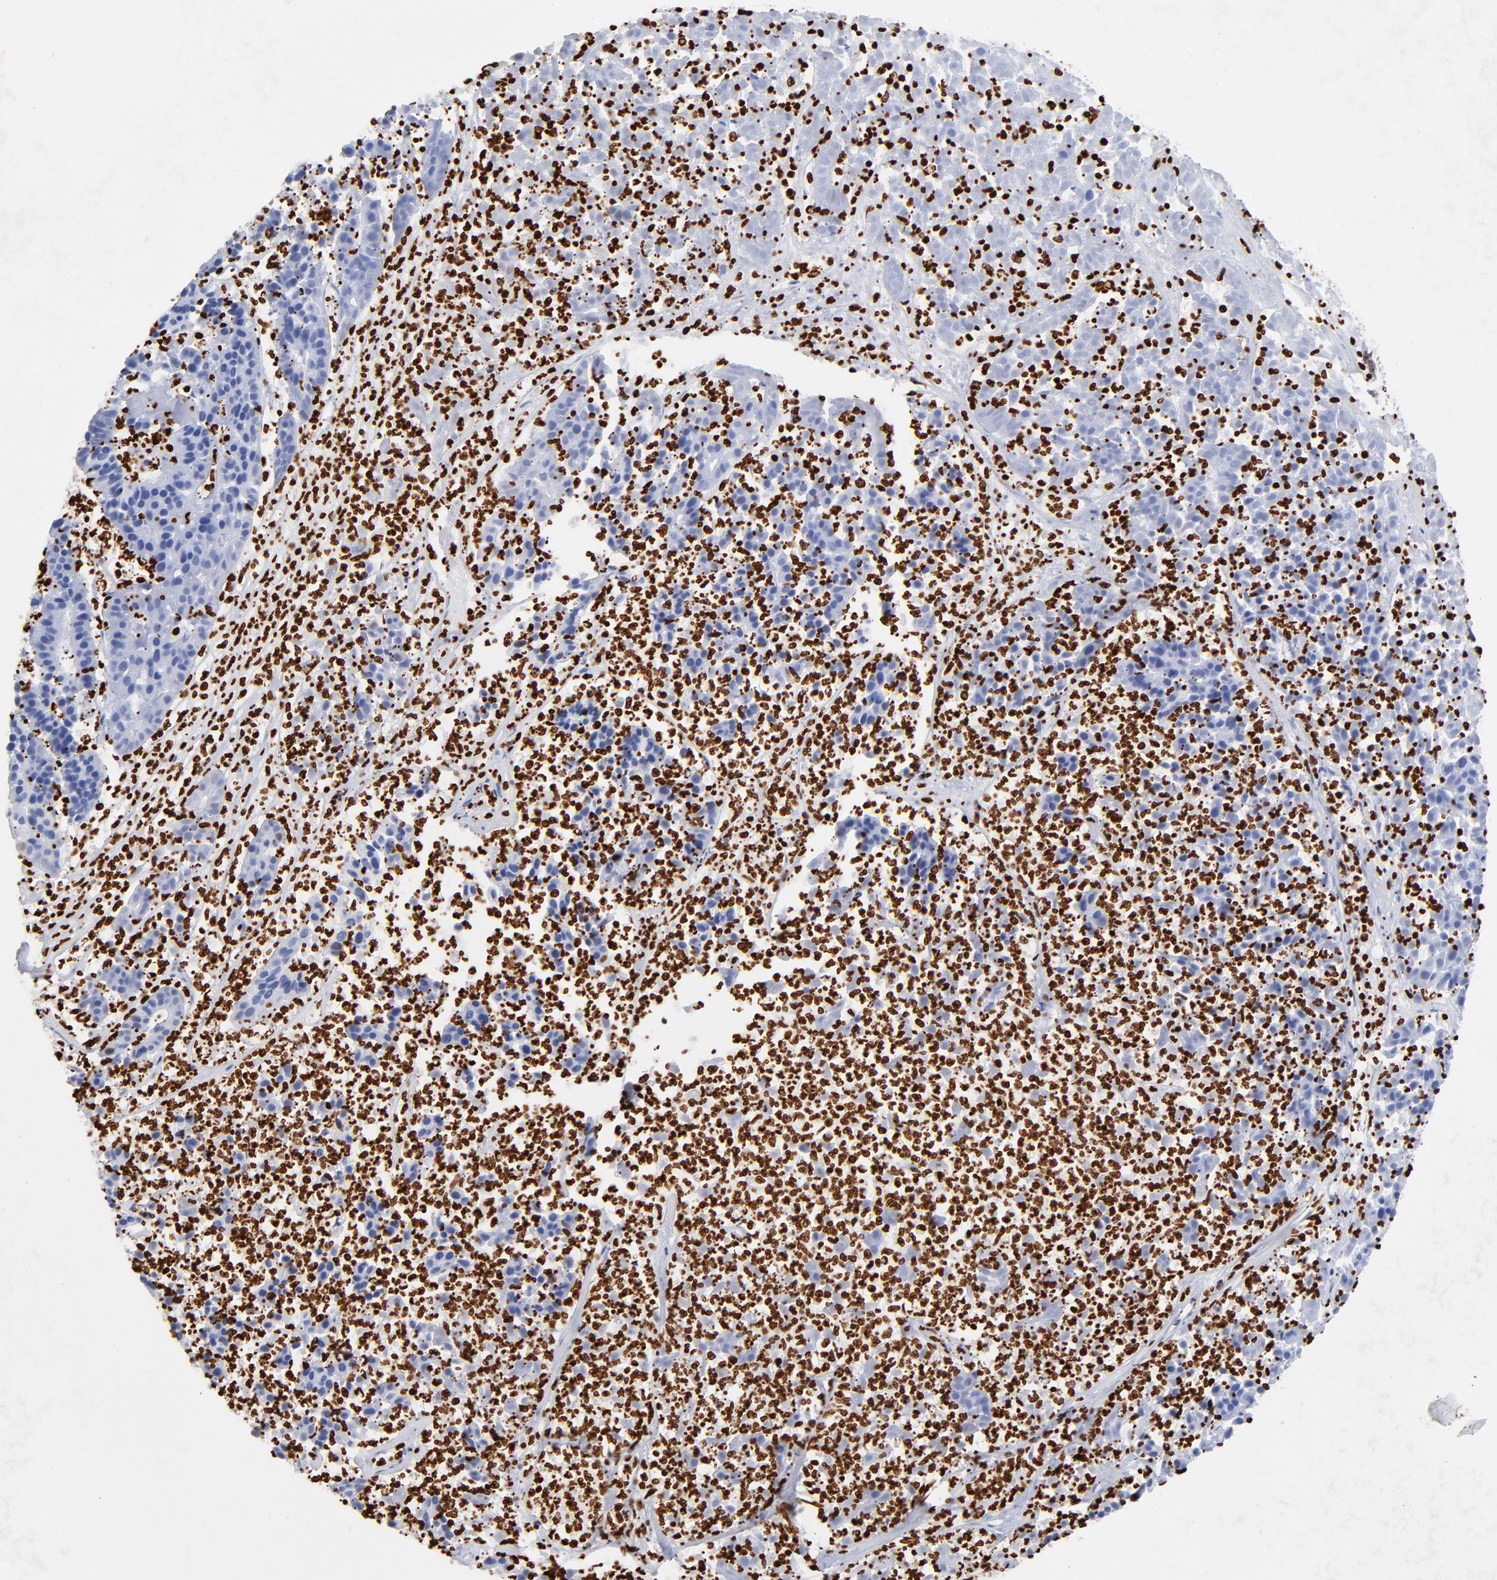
{"staining": {"intensity": "negative", "quantity": "none", "location": "none"}, "tissue": "pancreatic cancer", "cell_type": "Tumor cells", "image_type": "cancer", "snomed": [{"axis": "morphology", "description": "Adenocarcinoma, NOS"}, {"axis": "topography", "description": "Pancreas"}], "caption": "An immunohistochemistry (IHC) histopathology image of pancreatic cancer (adenocarcinoma) is shown. There is no staining in tumor cells of pancreatic cancer (adenocarcinoma).", "gene": "FBH1", "patient": {"sex": "male", "age": 50}}